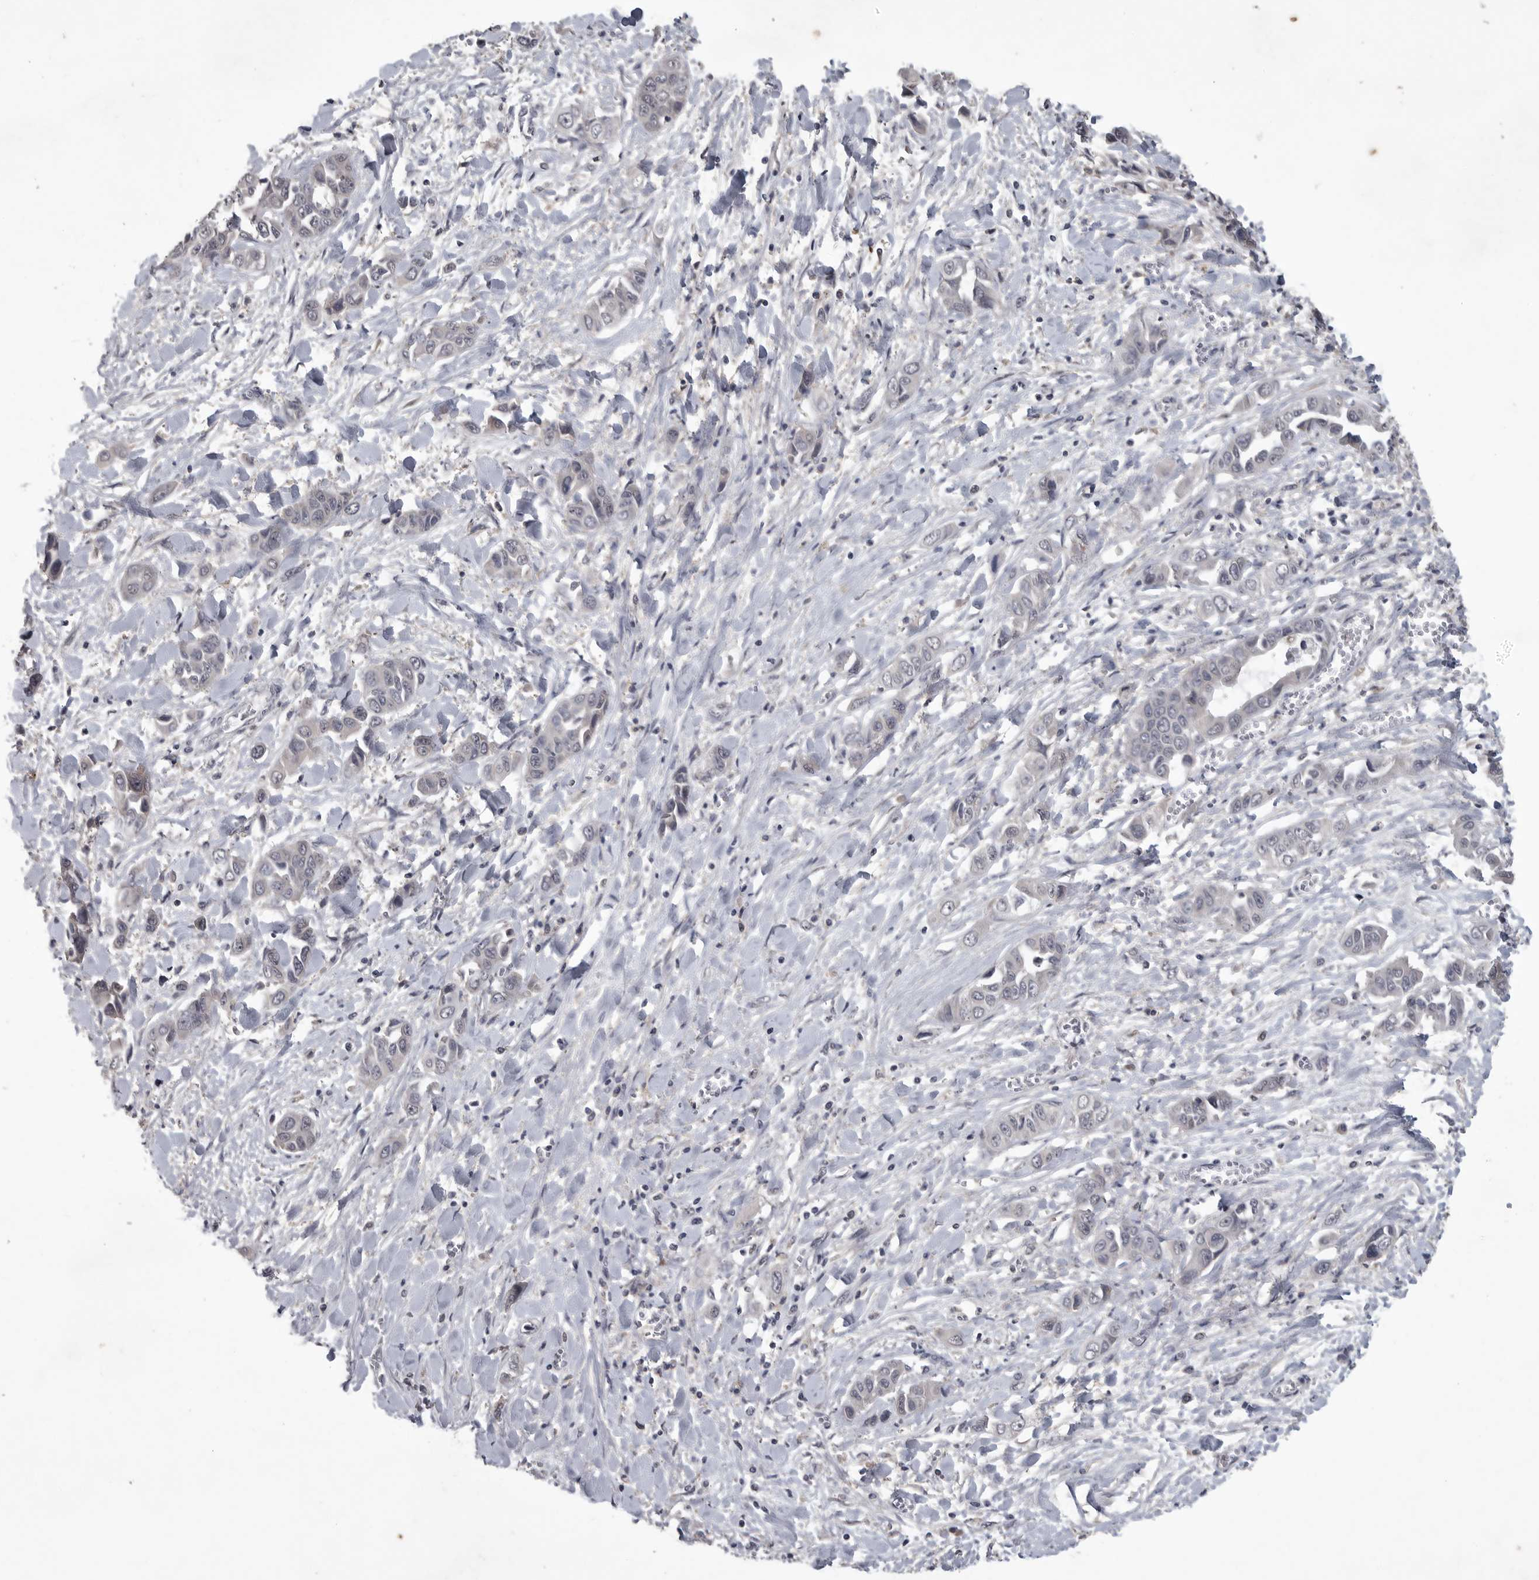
{"staining": {"intensity": "negative", "quantity": "none", "location": "none"}, "tissue": "liver cancer", "cell_type": "Tumor cells", "image_type": "cancer", "snomed": [{"axis": "morphology", "description": "Cholangiocarcinoma"}, {"axis": "topography", "description": "Liver"}], "caption": "Immunohistochemistry photomicrograph of human cholangiocarcinoma (liver) stained for a protein (brown), which exhibits no expression in tumor cells.", "gene": "ZNF114", "patient": {"sex": "female", "age": 52}}